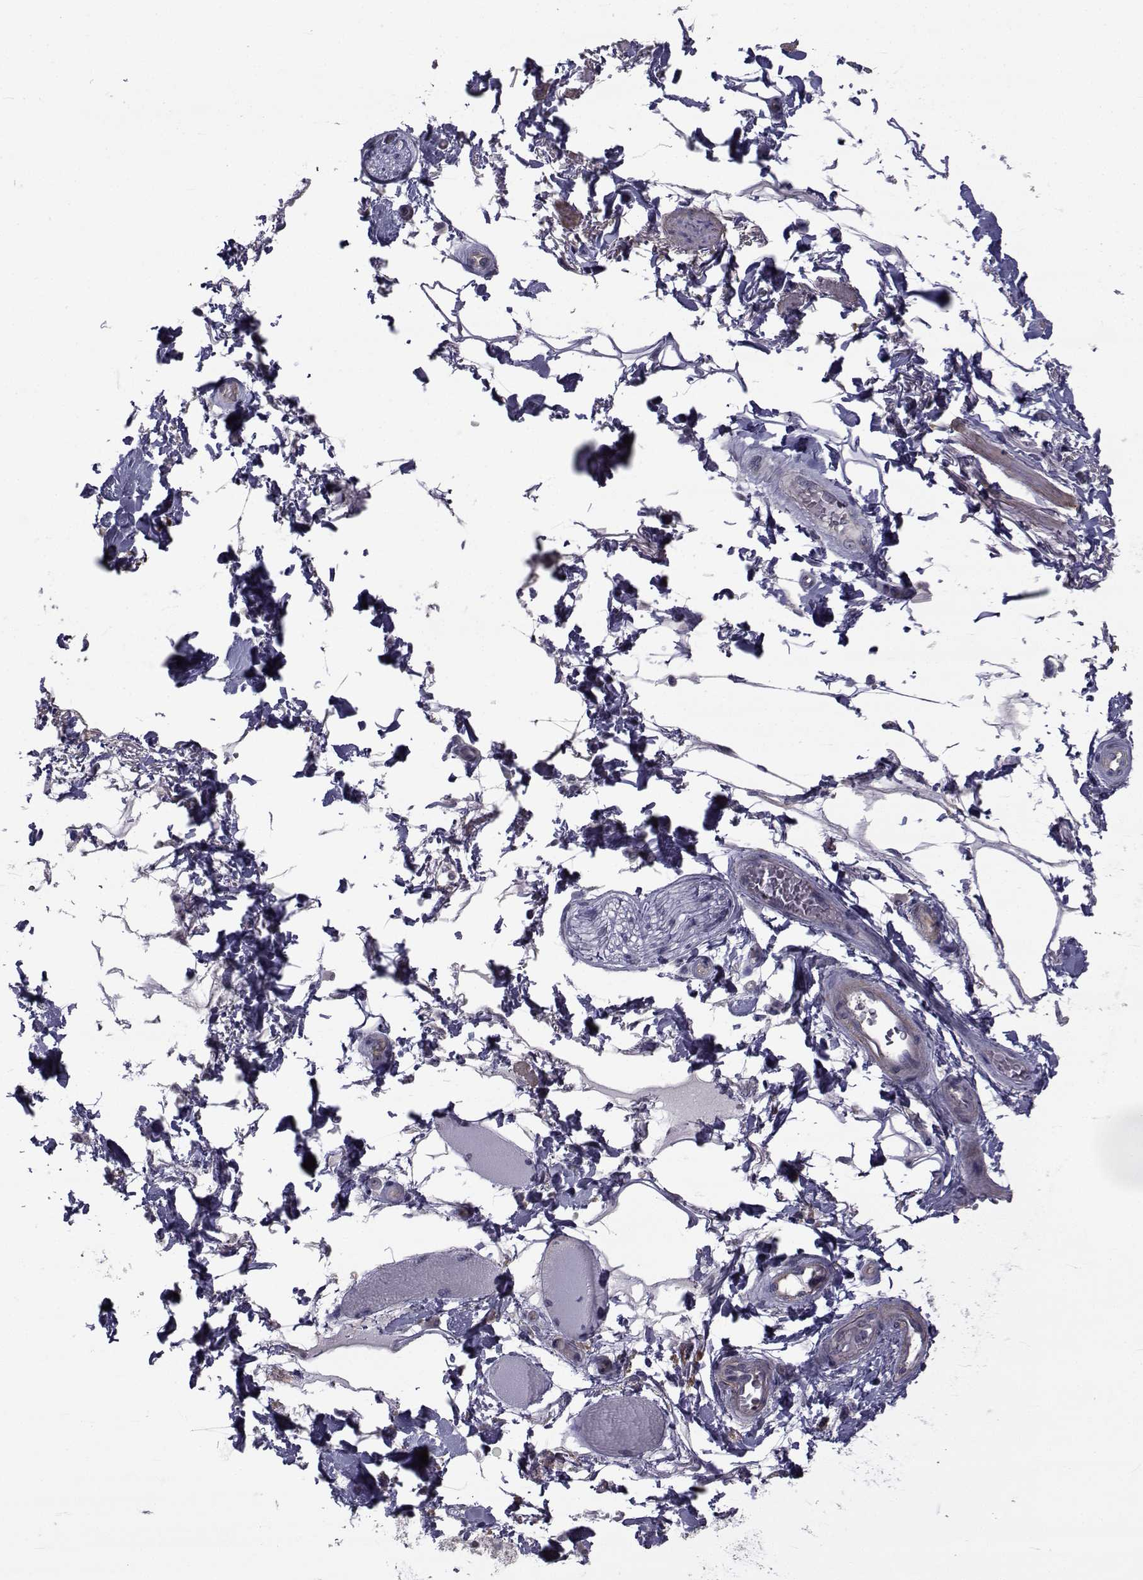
{"staining": {"intensity": "negative", "quantity": "none", "location": "none"}, "tissue": "adipose tissue", "cell_type": "Adipocytes", "image_type": "normal", "snomed": [{"axis": "morphology", "description": "Normal tissue, NOS"}, {"axis": "topography", "description": "Skeletal muscle"}, {"axis": "topography", "description": "Anal"}, {"axis": "topography", "description": "Peripheral nerve tissue"}], "caption": "Immunohistochemical staining of benign human adipose tissue demonstrates no significant expression in adipocytes. (DAB (3,3'-diaminobenzidine) IHC, high magnification).", "gene": "CFAP74", "patient": {"sex": "male", "age": 53}}